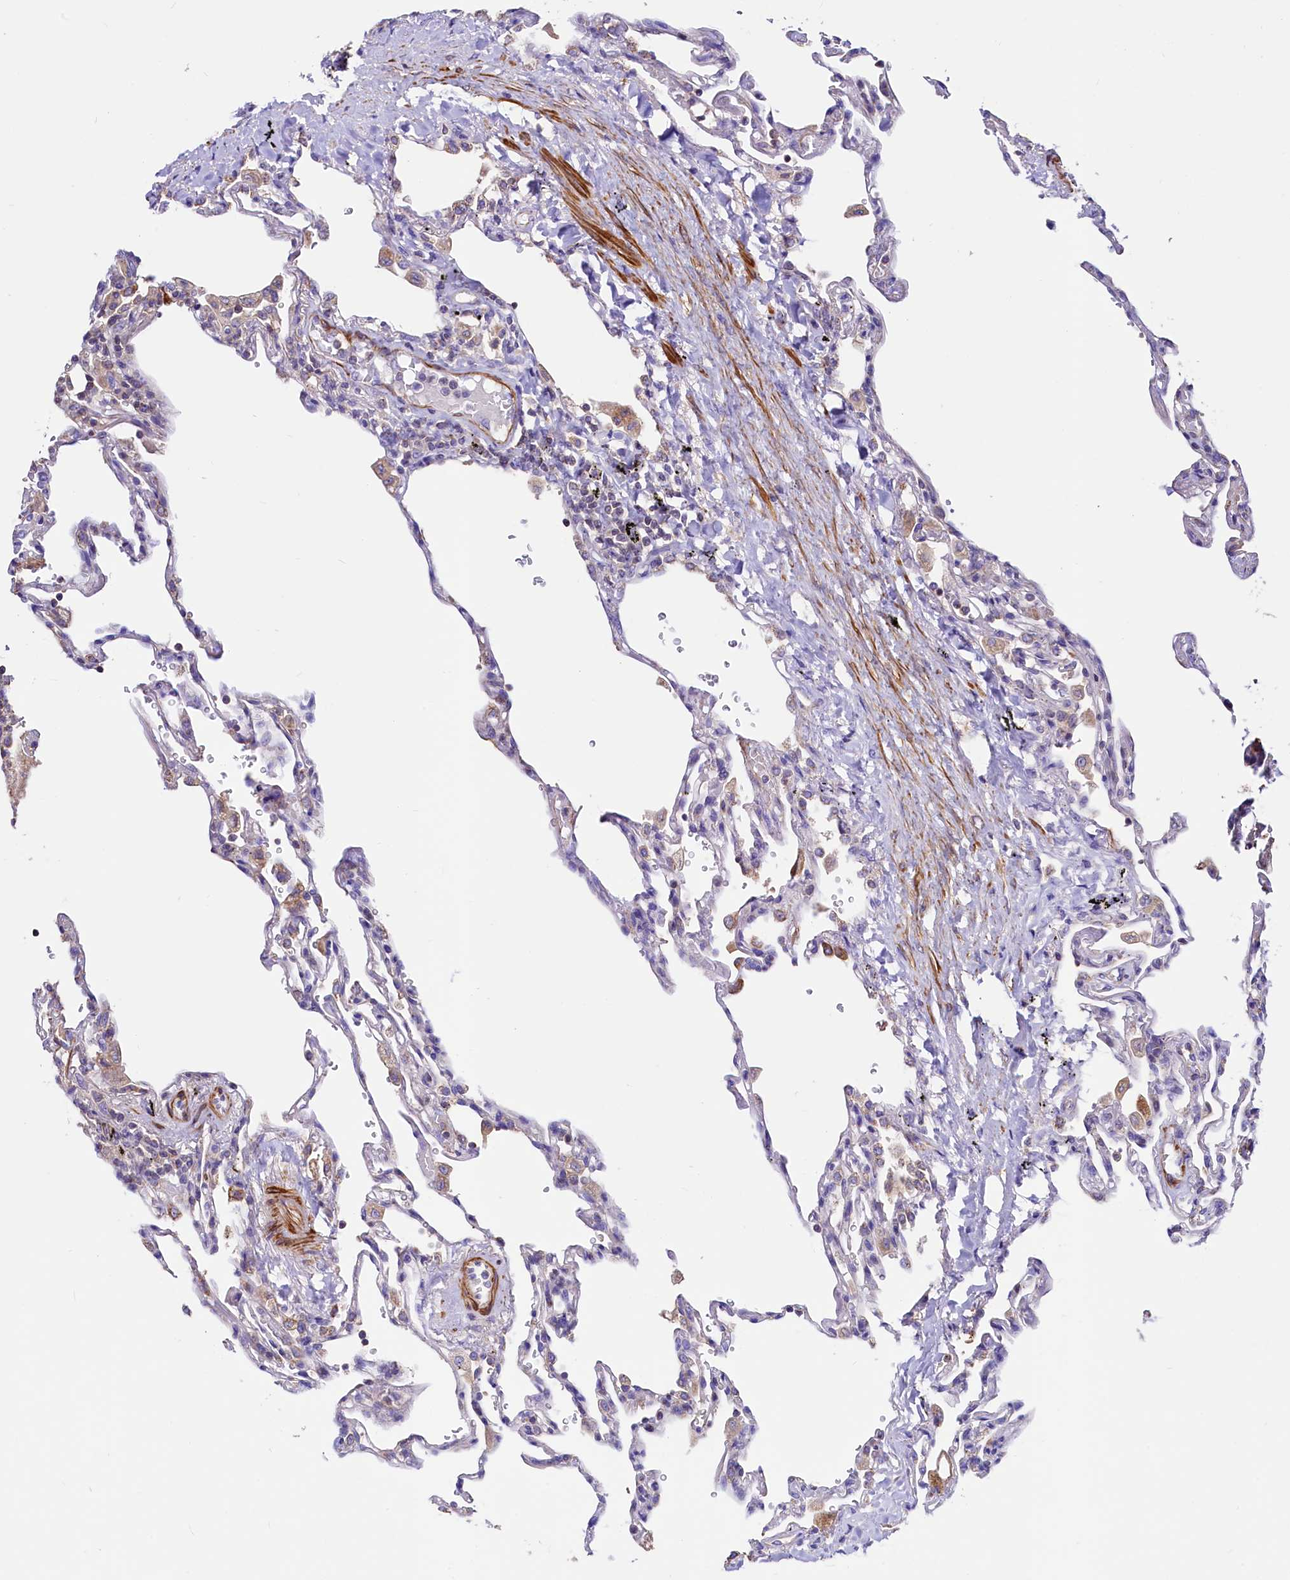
{"staining": {"intensity": "negative", "quantity": "none", "location": "none"}, "tissue": "lung", "cell_type": "Alveolar cells", "image_type": "normal", "snomed": [{"axis": "morphology", "description": "Normal tissue, NOS"}, {"axis": "topography", "description": "Lung"}], "caption": "Immunohistochemistry (IHC) photomicrograph of unremarkable lung: lung stained with DAB displays no significant protein expression in alveolar cells.", "gene": "CIAO3", "patient": {"sex": "male", "age": 59}}